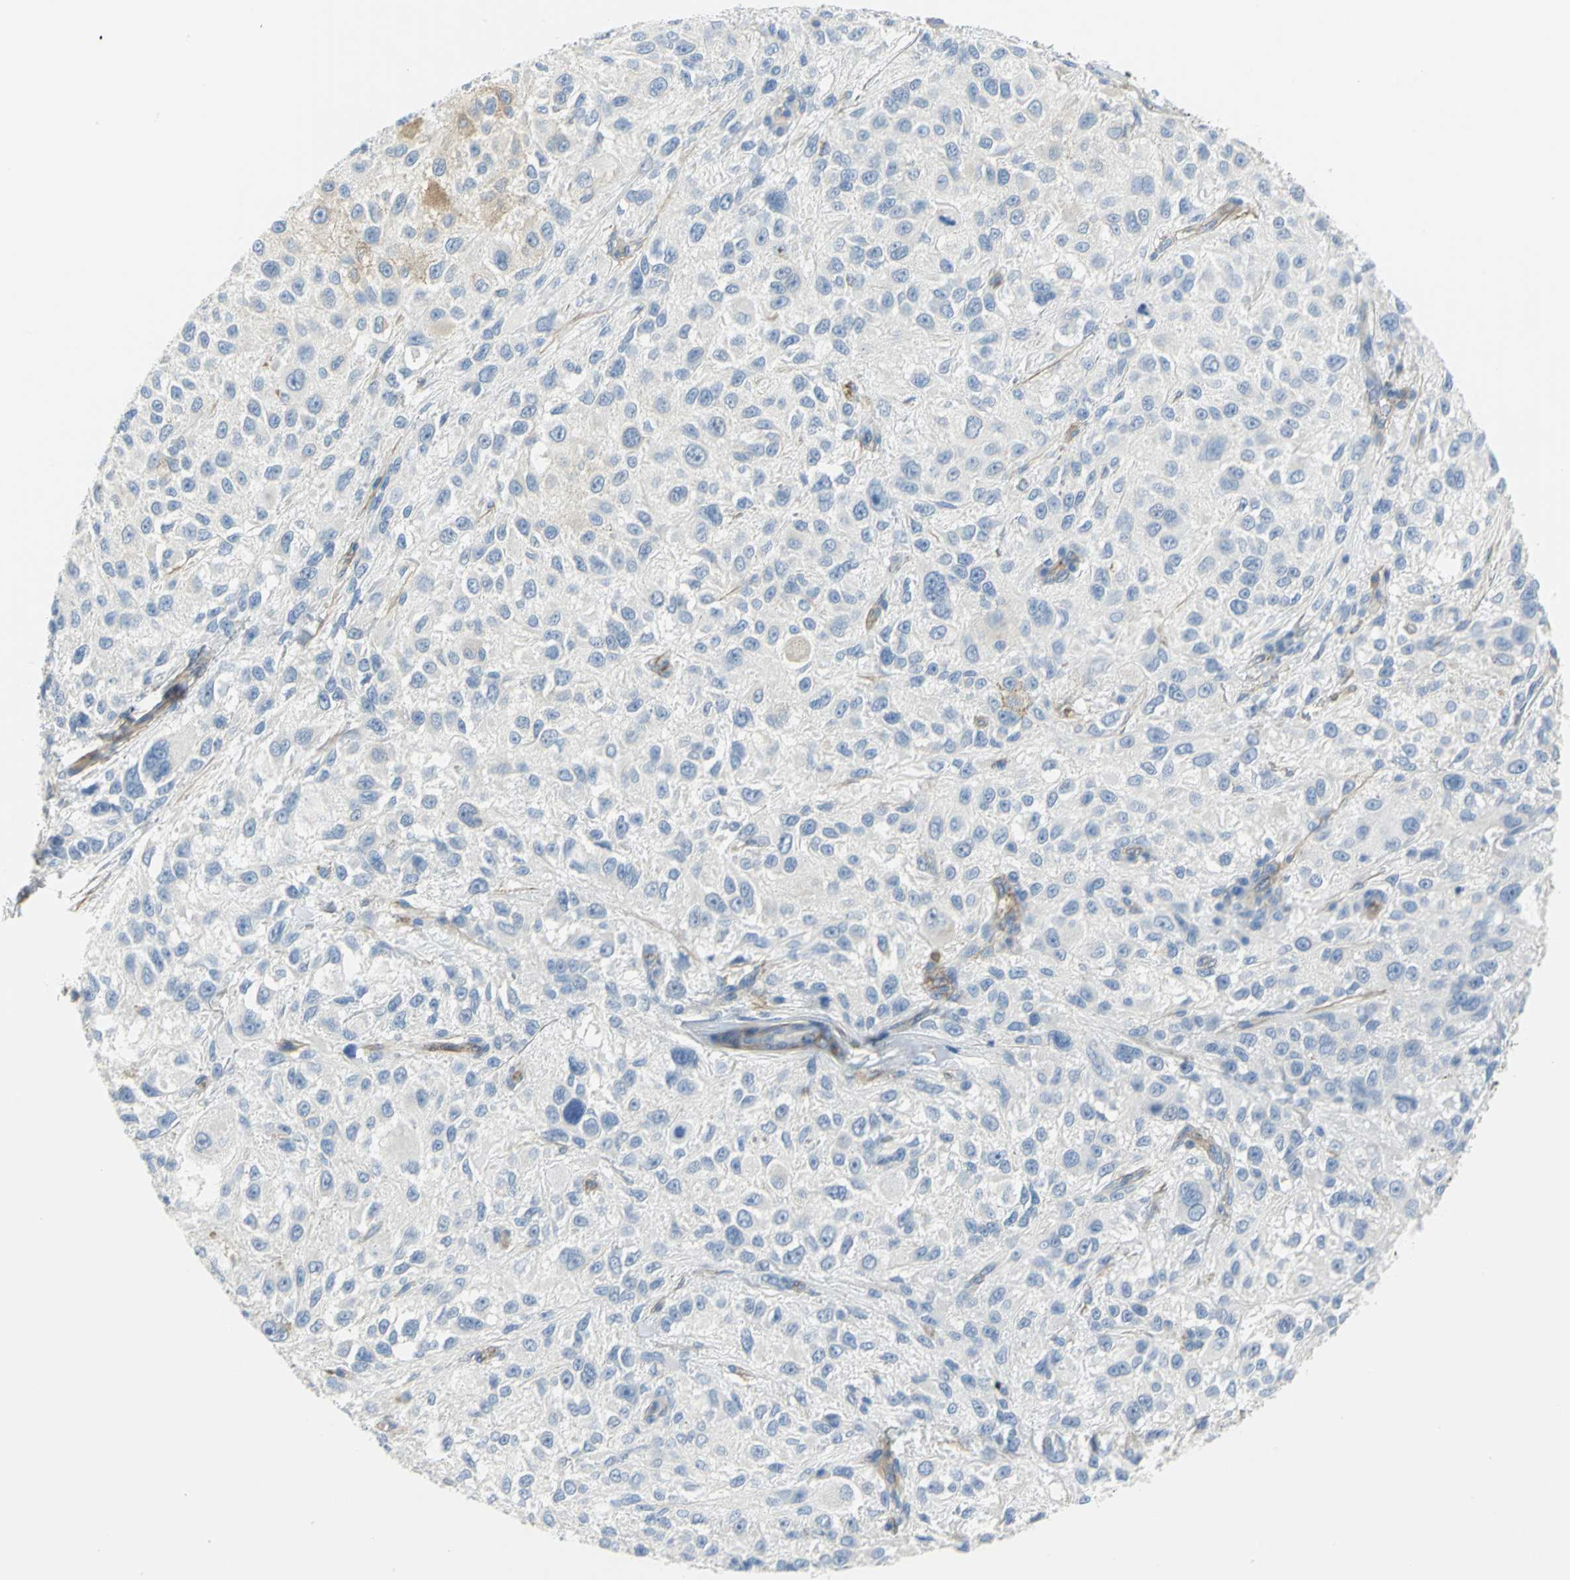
{"staining": {"intensity": "negative", "quantity": "none", "location": "none"}, "tissue": "melanoma", "cell_type": "Tumor cells", "image_type": "cancer", "snomed": [{"axis": "morphology", "description": "Necrosis, NOS"}, {"axis": "morphology", "description": "Malignant melanoma, NOS"}, {"axis": "topography", "description": "Skin"}], "caption": "Tumor cells are negative for brown protein staining in melanoma.", "gene": "FLNB", "patient": {"sex": "female", "age": 87}}